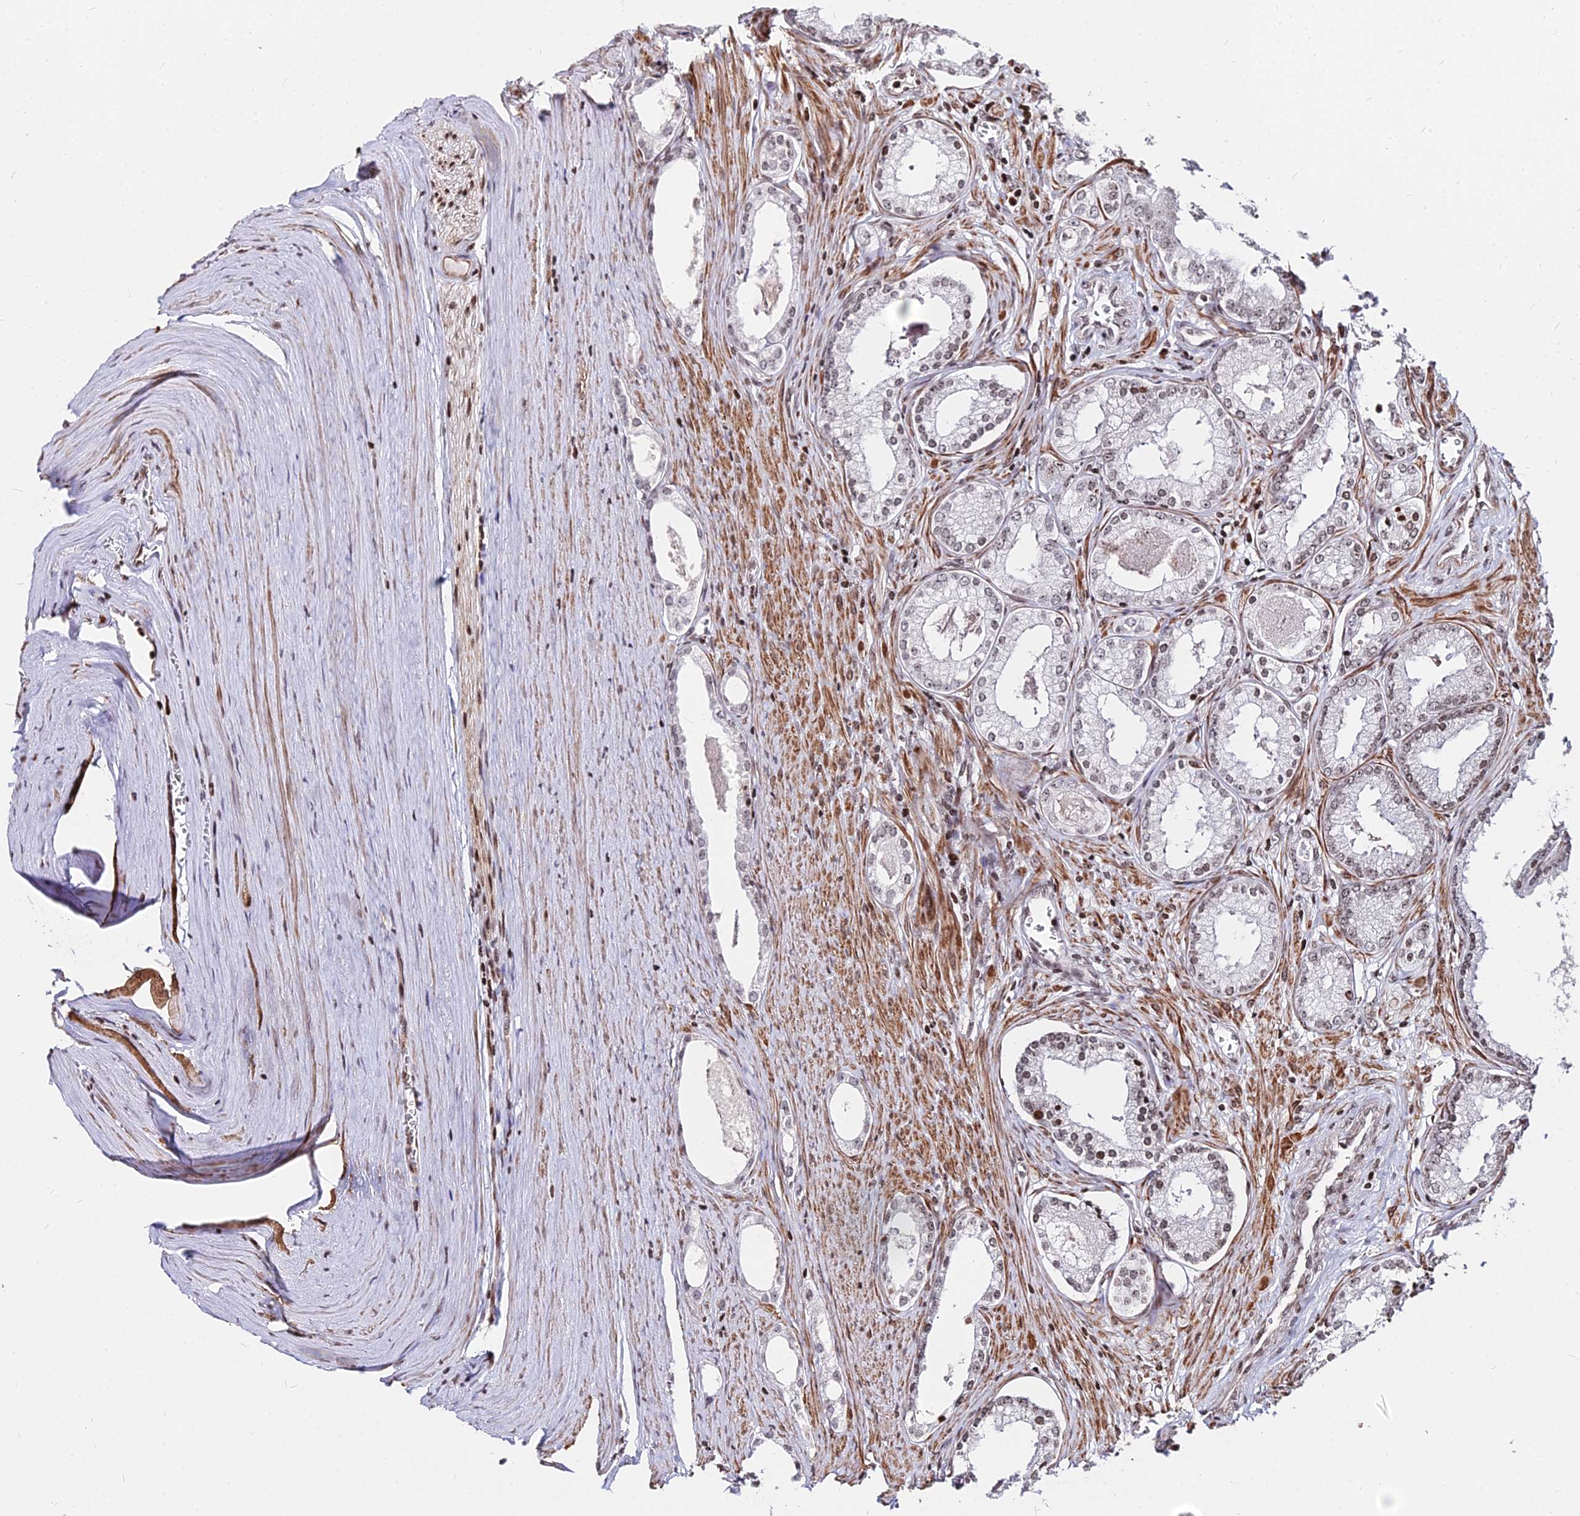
{"staining": {"intensity": "weak", "quantity": "25%-75%", "location": "nuclear"}, "tissue": "prostate cancer", "cell_type": "Tumor cells", "image_type": "cancer", "snomed": [{"axis": "morphology", "description": "Adenocarcinoma, High grade"}, {"axis": "topography", "description": "Prostate"}], "caption": "Immunohistochemistry (IHC) of human prostate cancer reveals low levels of weak nuclear expression in approximately 25%-75% of tumor cells.", "gene": "NYAP2", "patient": {"sex": "male", "age": 68}}